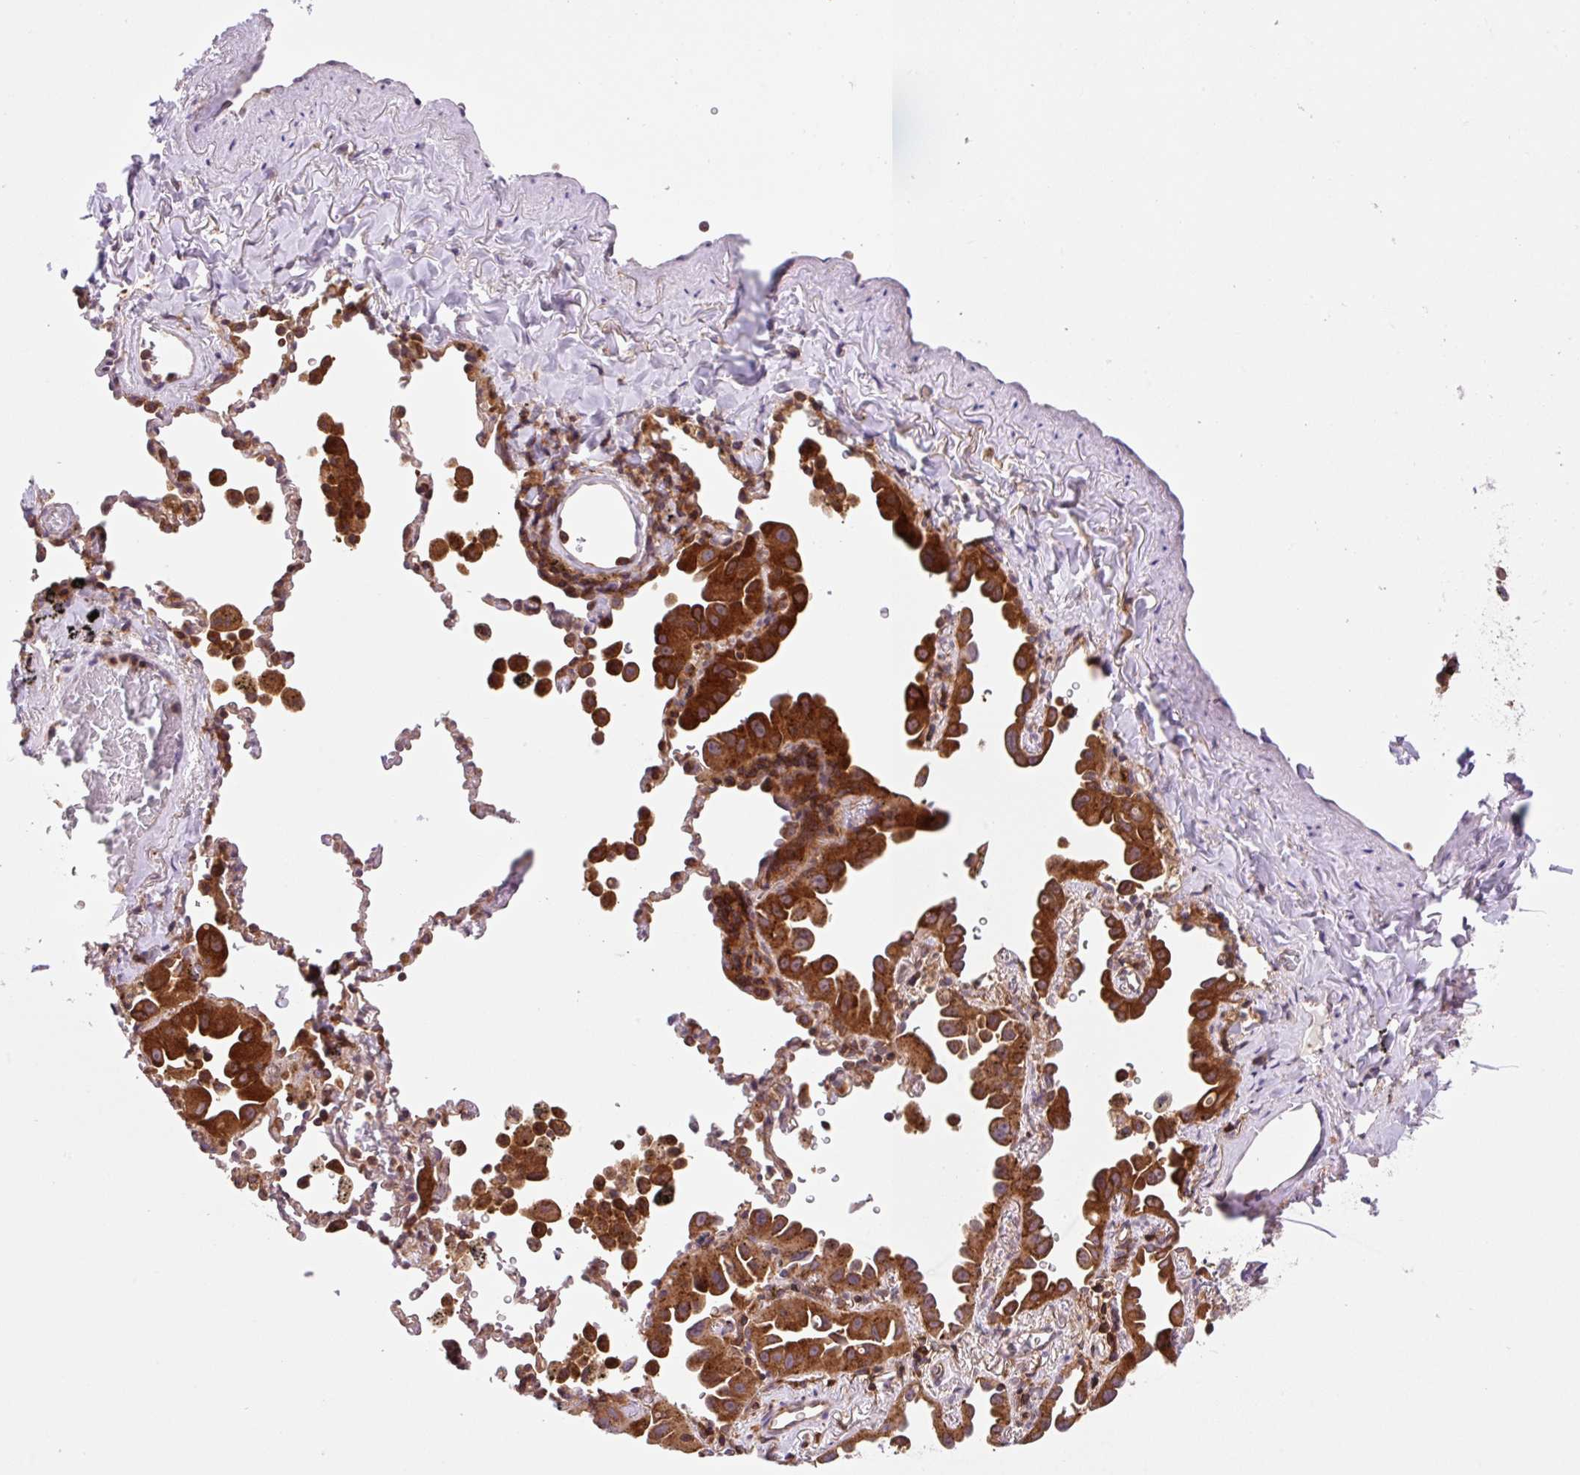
{"staining": {"intensity": "strong", "quantity": ">75%", "location": "cytoplasmic/membranous"}, "tissue": "lung cancer", "cell_type": "Tumor cells", "image_type": "cancer", "snomed": [{"axis": "morphology", "description": "Adenocarcinoma, NOS"}, {"axis": "topography", "description": "Lung"}], "caption": "There is high levels of strong cytoplasmic/membranous positivity in tumor cells of lung cancer (adenocarcinoma), as demonstrated by immunohistochemical staining (brown color).", "gene": "VPS4A", "patient": {"sex": "male", "age": 68}}